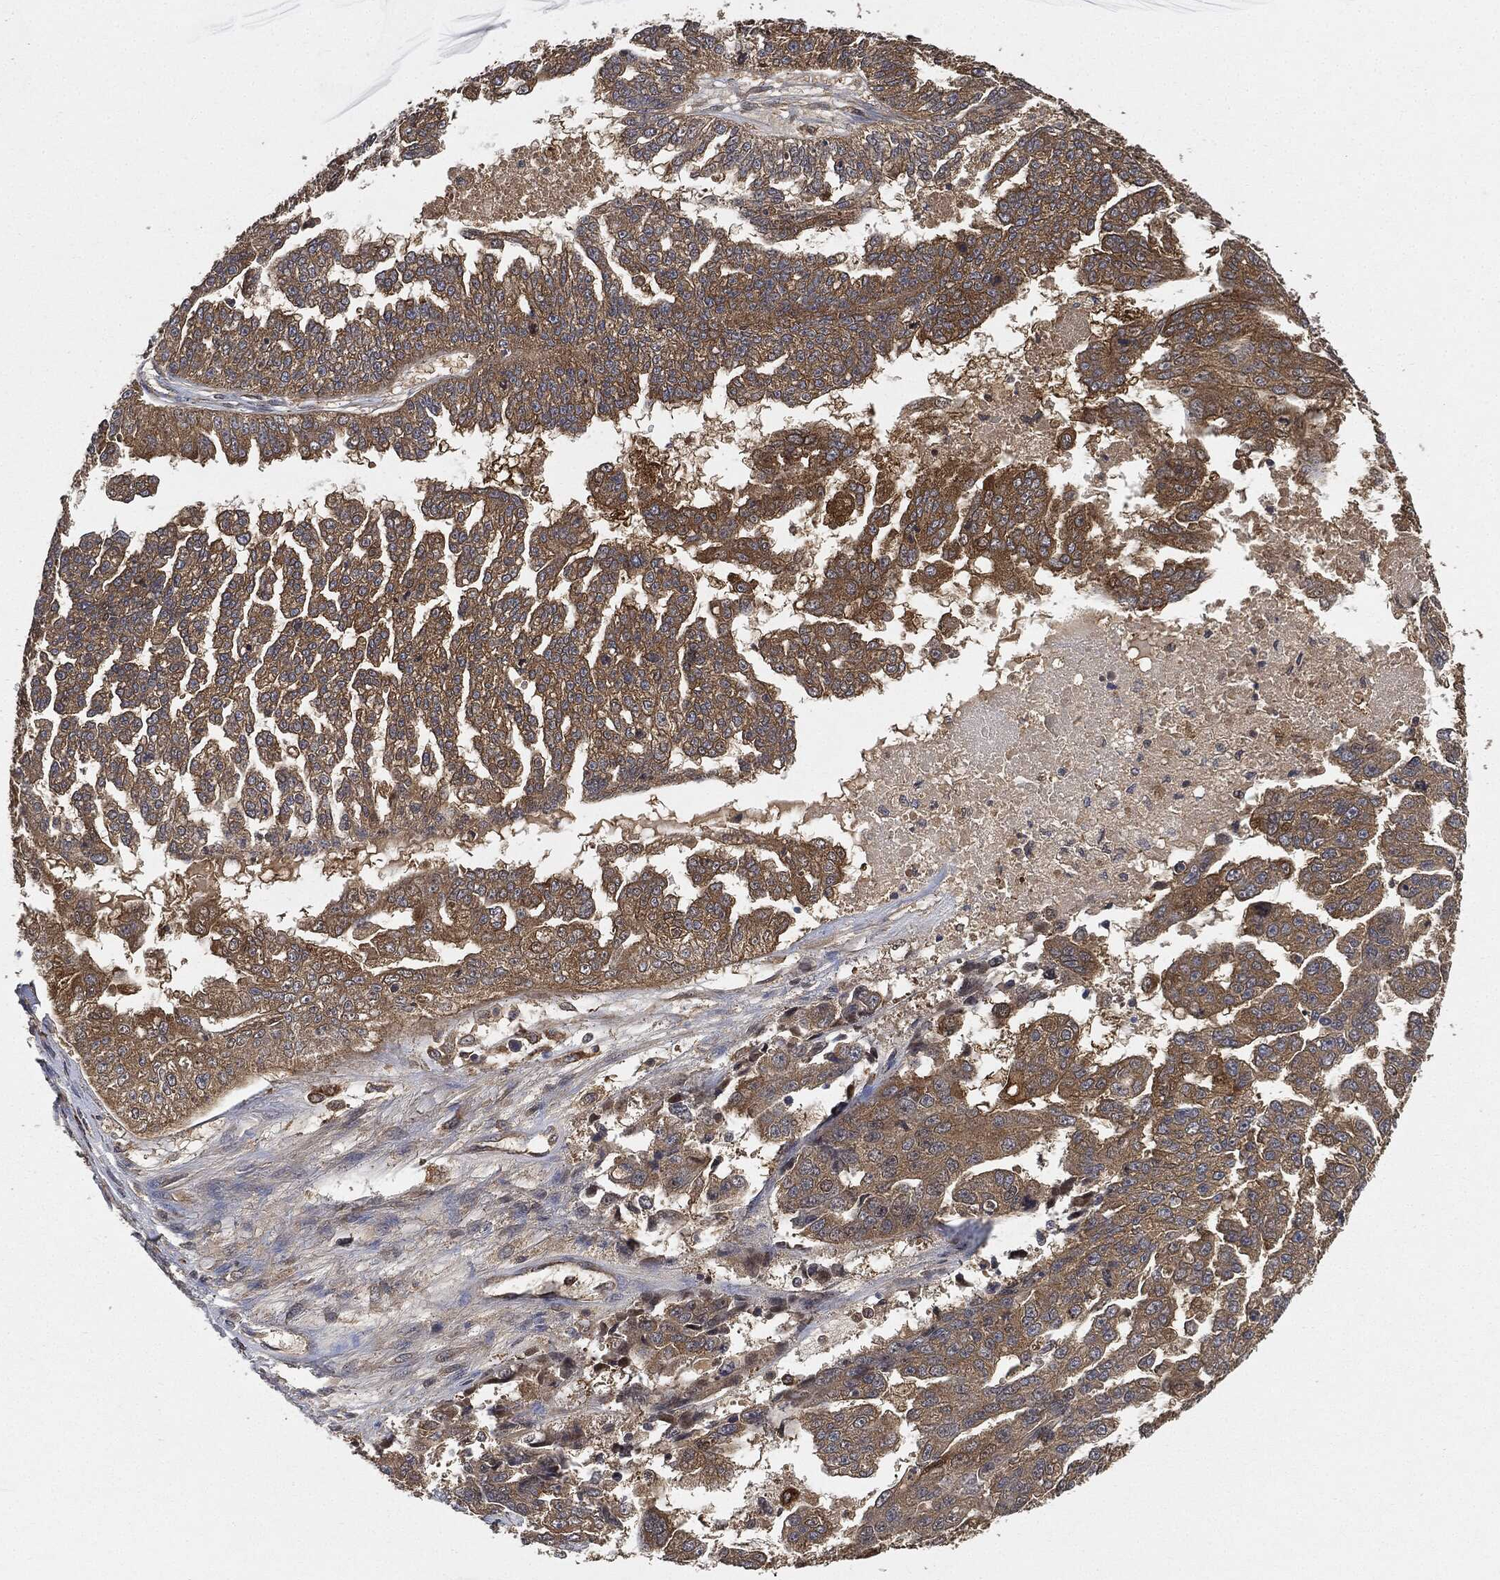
{"staining": {"intensity": "moderate", "quantity": "25%-75%", "location": "cytoplasmic/membranous"}, "tissue": "ovarian cancer", "cell_type": "Tumor cells", "image_type": "cancer", "snomed": [{"axis": "morphology", "description": "Cystadenocarcinoma, serous, NOS"}, {"axis": "topography", "description": "Ovary"}], "caption": "Ovarian cancer (serous cystadenocarcinoma) tissue reveals moderate cytoplasmic/membranous positivity in about 25%-75% of tumor cells Immunohistochemistry (ihc) stains the protein in brown and the nuclei are stained blue.", "gene": "BRAF", "patient": {"sex": "female", "age": 58}}